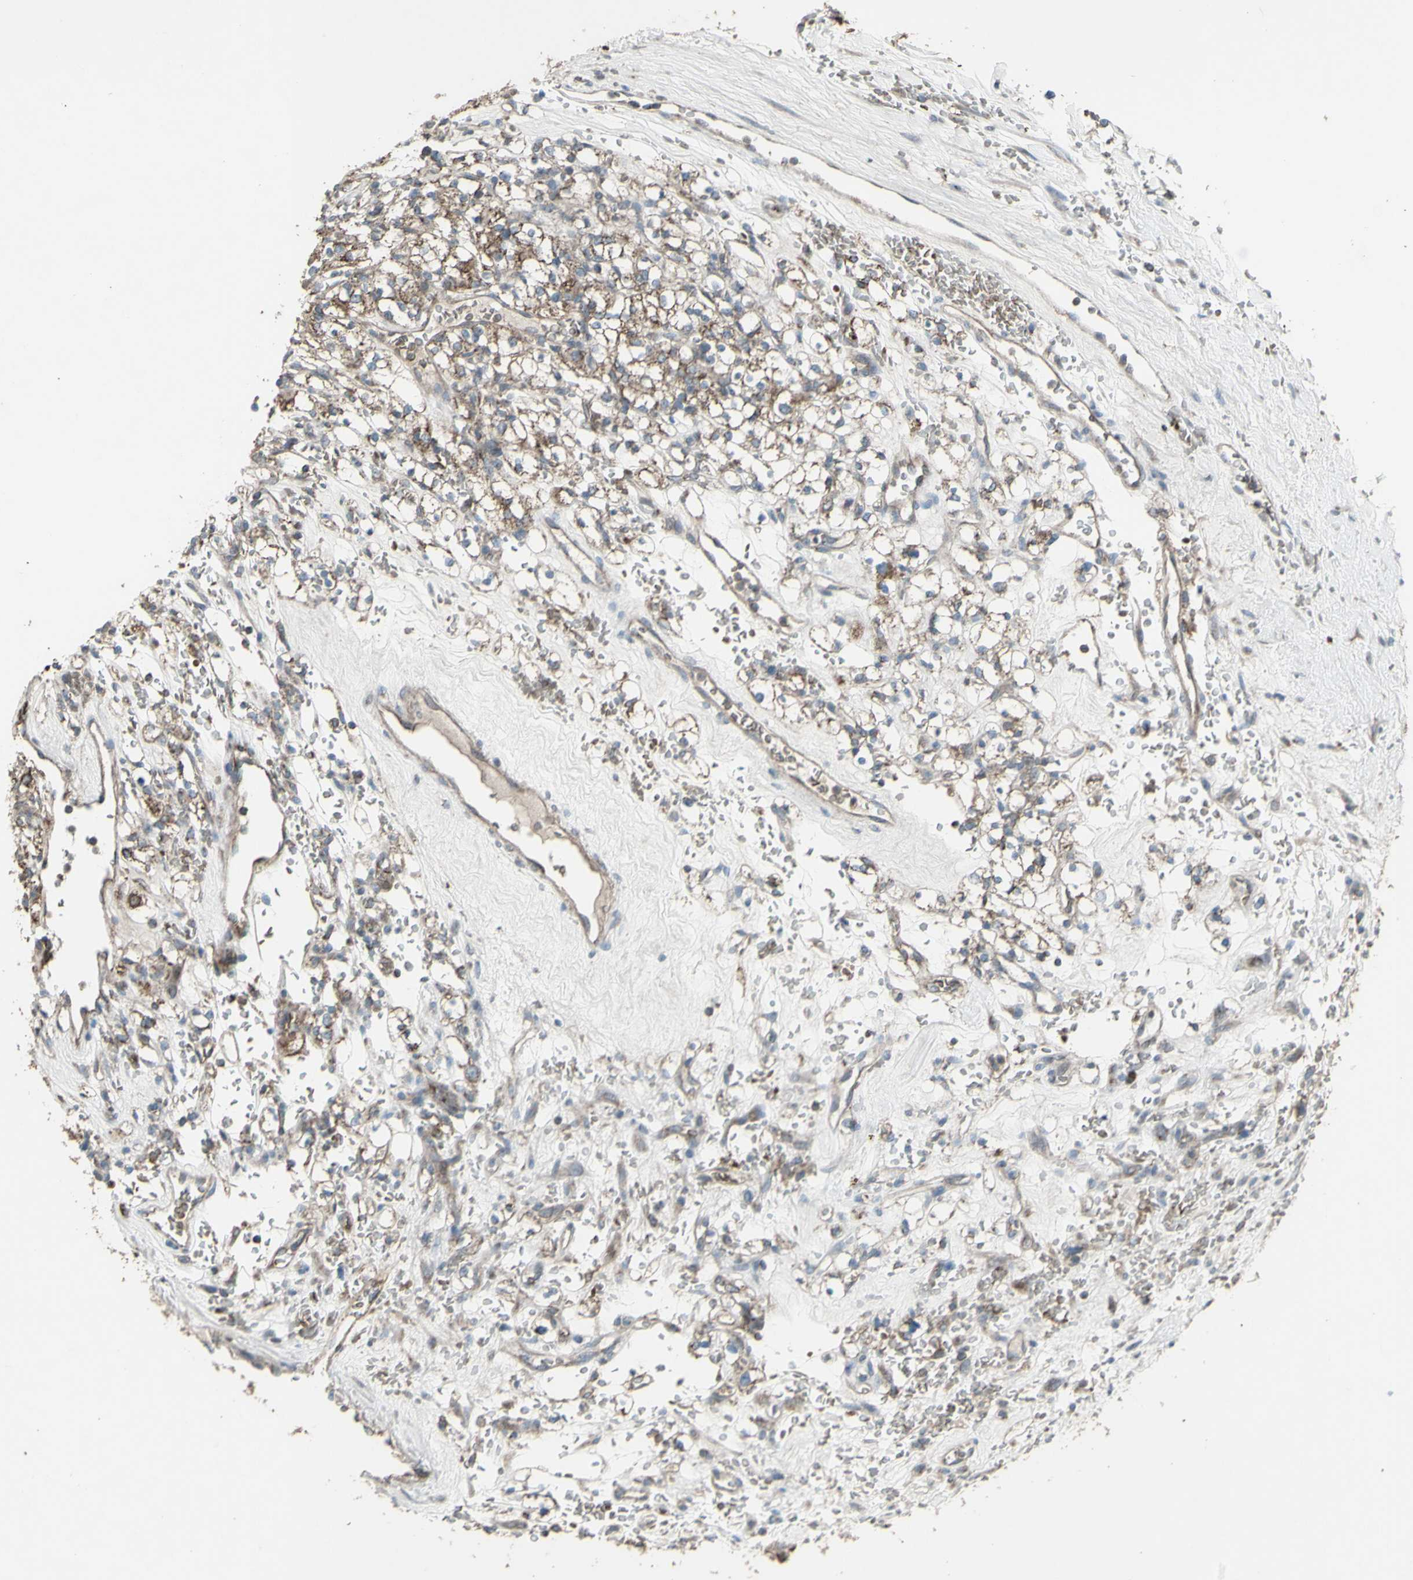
{"staining": {"intensity": "moderate", "quantity": ">75%", "location": "cytoplasmic/membranous"}, "tissue": "renal cancer", "cell_type": "Tumor cells", "image_type": "cancer", "snomed": [{"axis": "morphology", "description": "Normal tissue, NOS"}, {"axis": "morphology", "description": "Adenocarcinoma, NOS"}, {"axis": "topography", "description": "Kidney"}], "caption": "Human renal adenocarcinoma stained with a protein marker reveals moderate staining in tumor cells.", "gene": "SHC1", "patient": {"sex": "female", "age": 72}}